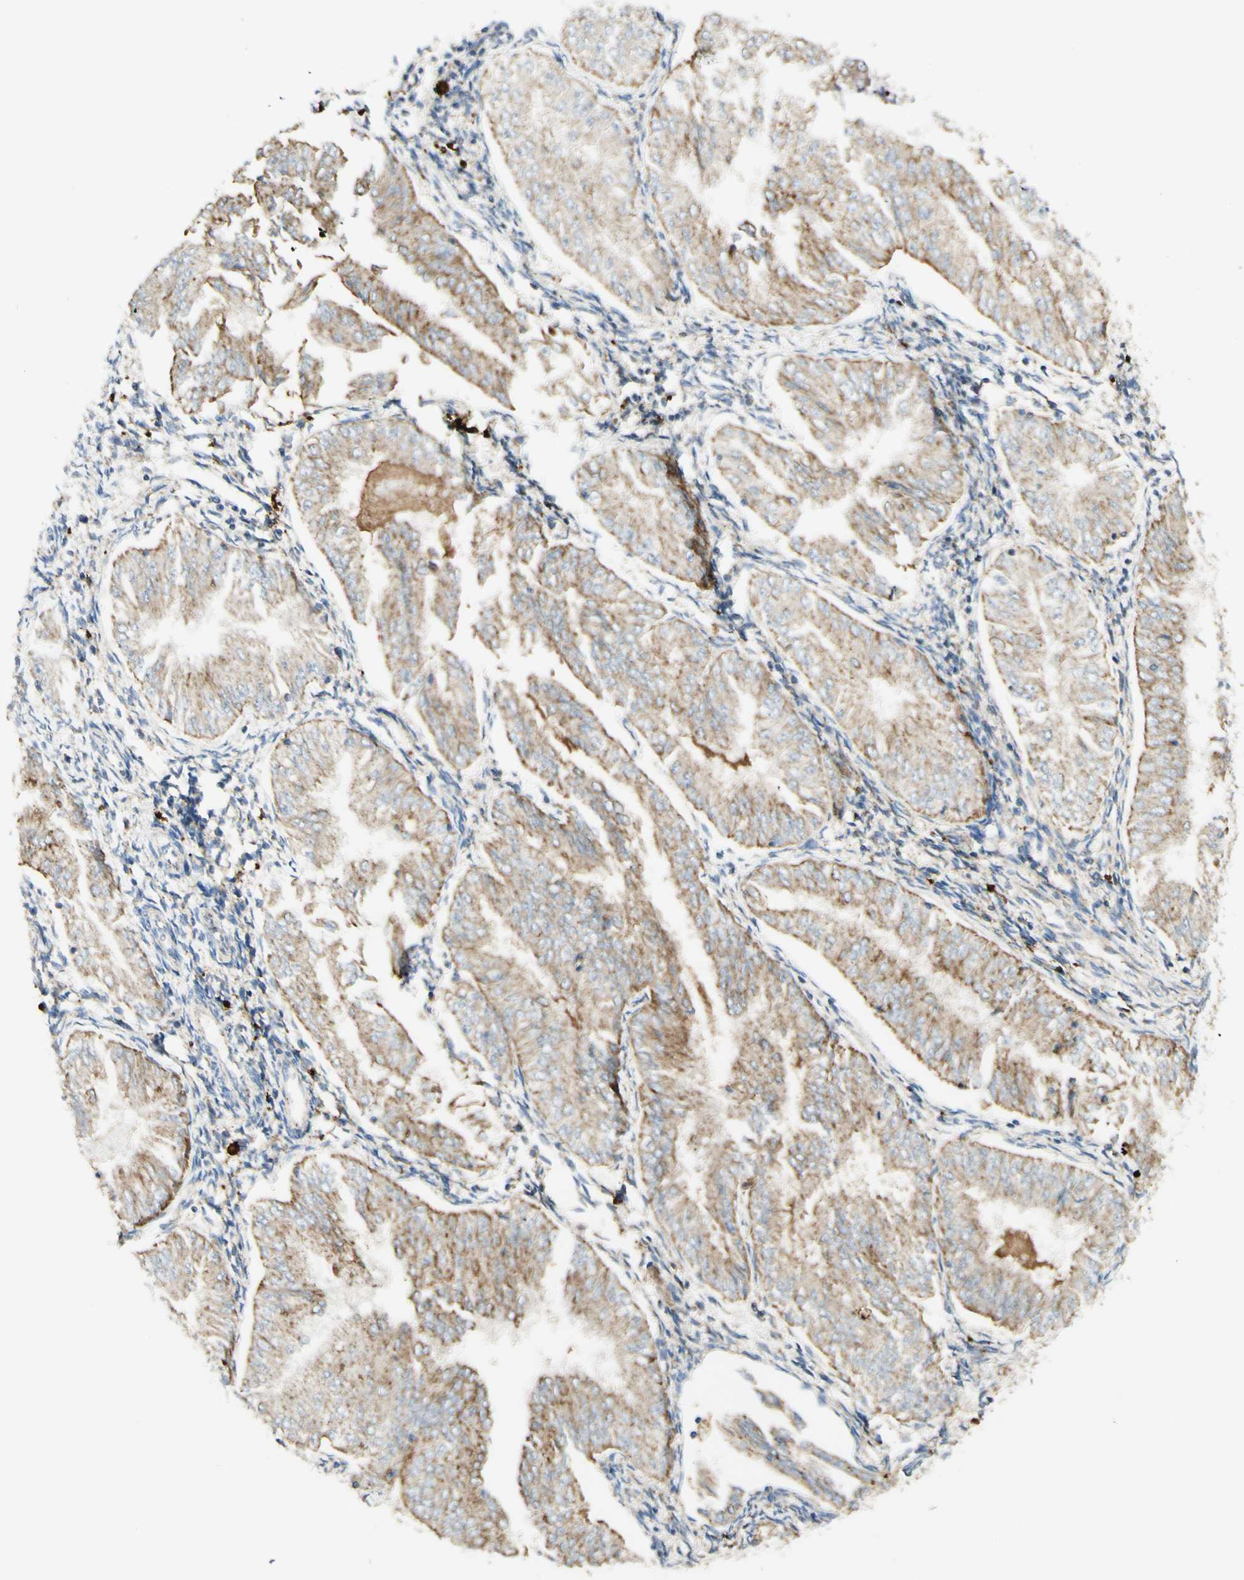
{"staining": {"intensity": "moderate", "quantity": ">75%", "location": "cytoplasmic/membranous"}, "tissue": "endometrial cancer", "cell_type": "Tumor cells", "image_type": "cancer", "snomed": [{"axis": "morphology", "description": "Adenocarcinoma, NOS"}, {"axis": "topography", "description": "Endometrium"}], "caption": "Immunohistochemical staining of human adenocarcinoma (endometrial) displays moderate cytoplasmic/membranous protein staining in about >75% of tumor cells. The protein is shown in brown color, while the nuclei are stained blue.", "gene": "ARMC10", "patient": {"sex": "female", "age": 53}}